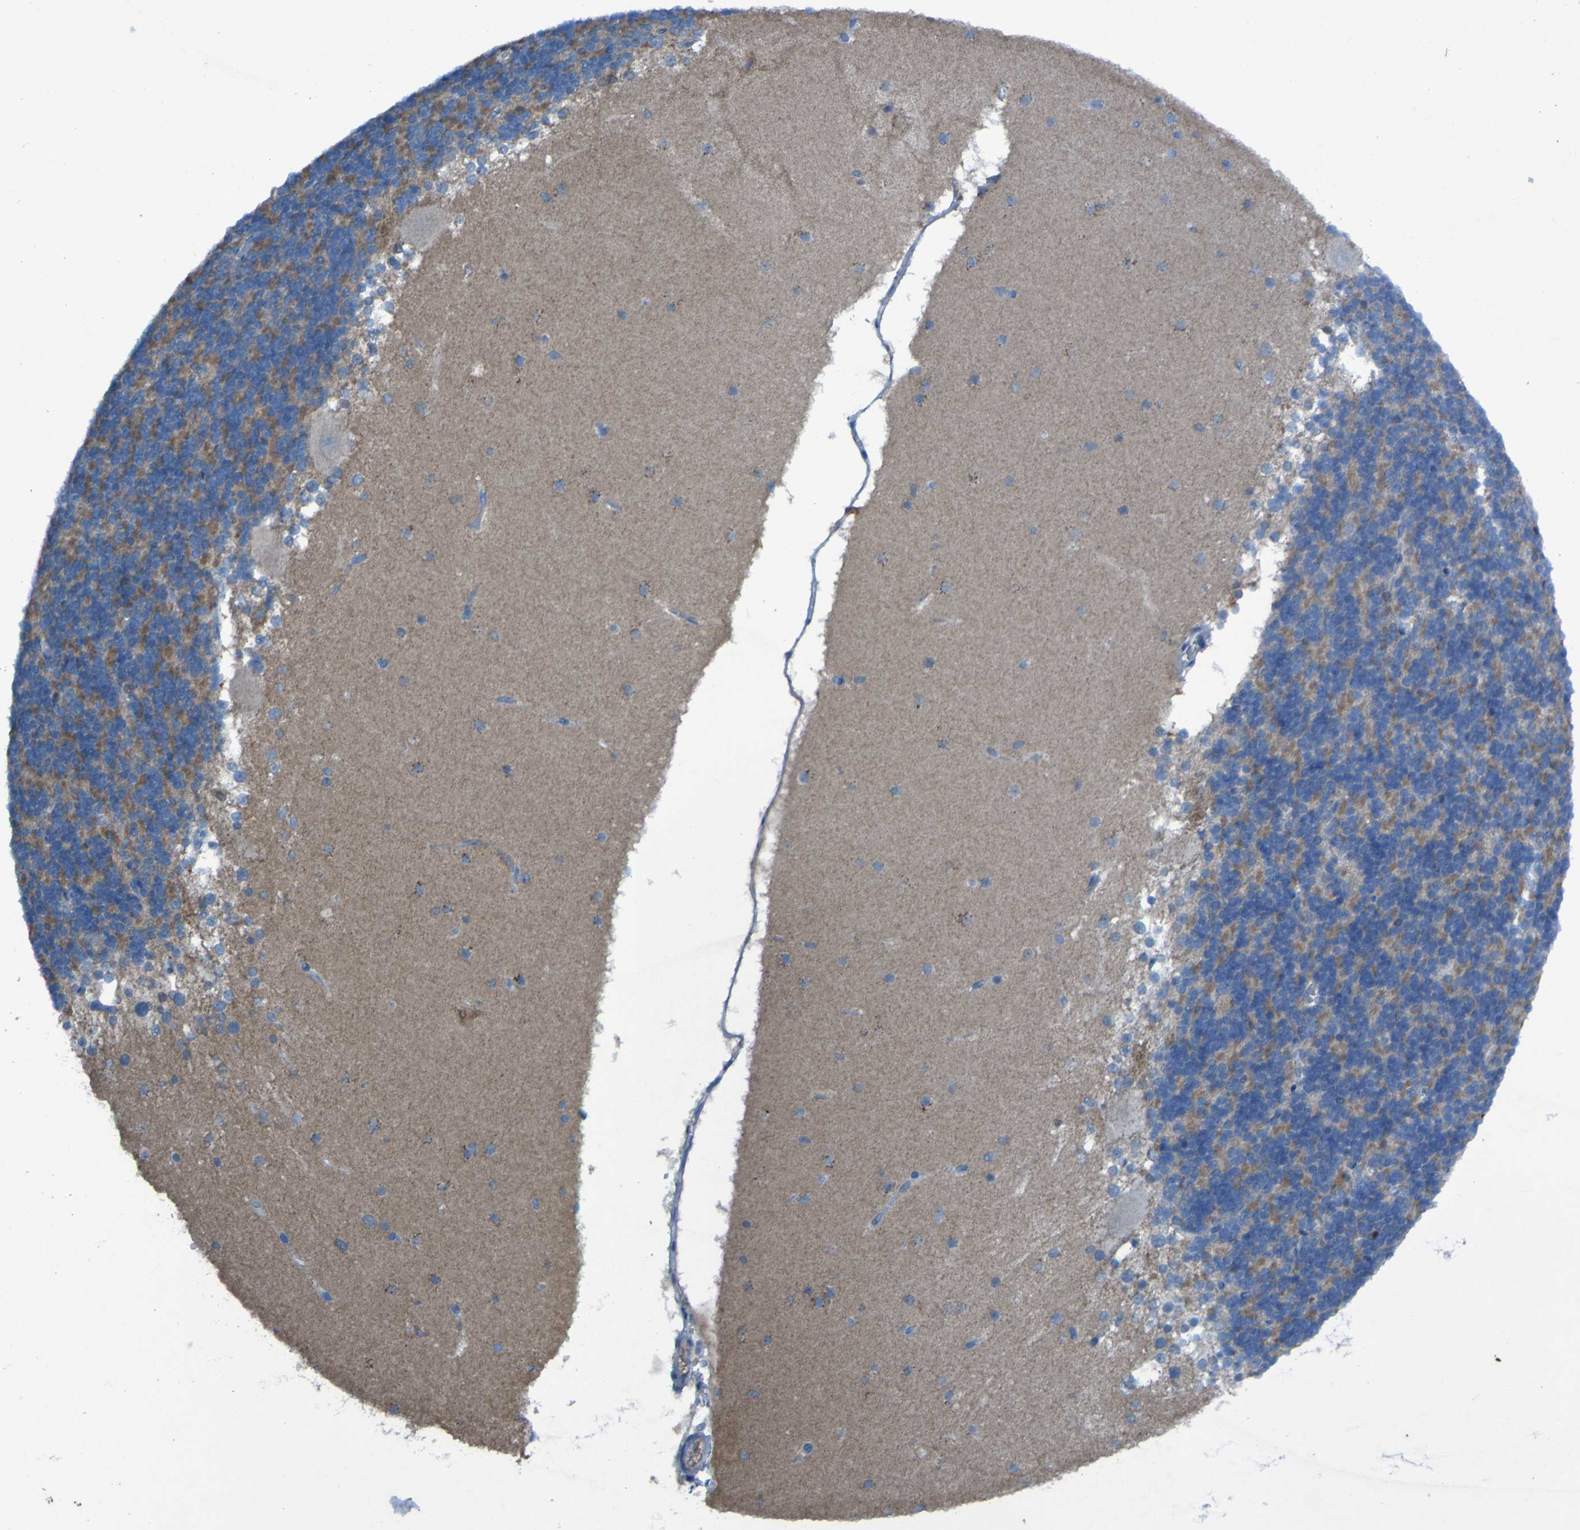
{"staining": {"intensity": "moderate", "quantity": ">75%", "location": "cytoplasmic/membranous"}, "tissue": "cerebellum", "cell_type": "Cells in granular layer", "image_type": "normal", "snomed": [{"axis": "morphology", "description": "Normal tissue, NOS"}, {"axis": "topography", "description": "Cerebellum"}], "caption": "Brown immunohistochemical staining in unremarkable human cerebellum exhibits moderate cytoplasmic/membranous expression in approximately >75% of cells in granular layer. (brown staining indicates protein expression, while blue staining denotes nuclei).", "gene": "SGK2", "patient": {"sex": "female", "age": 19}}